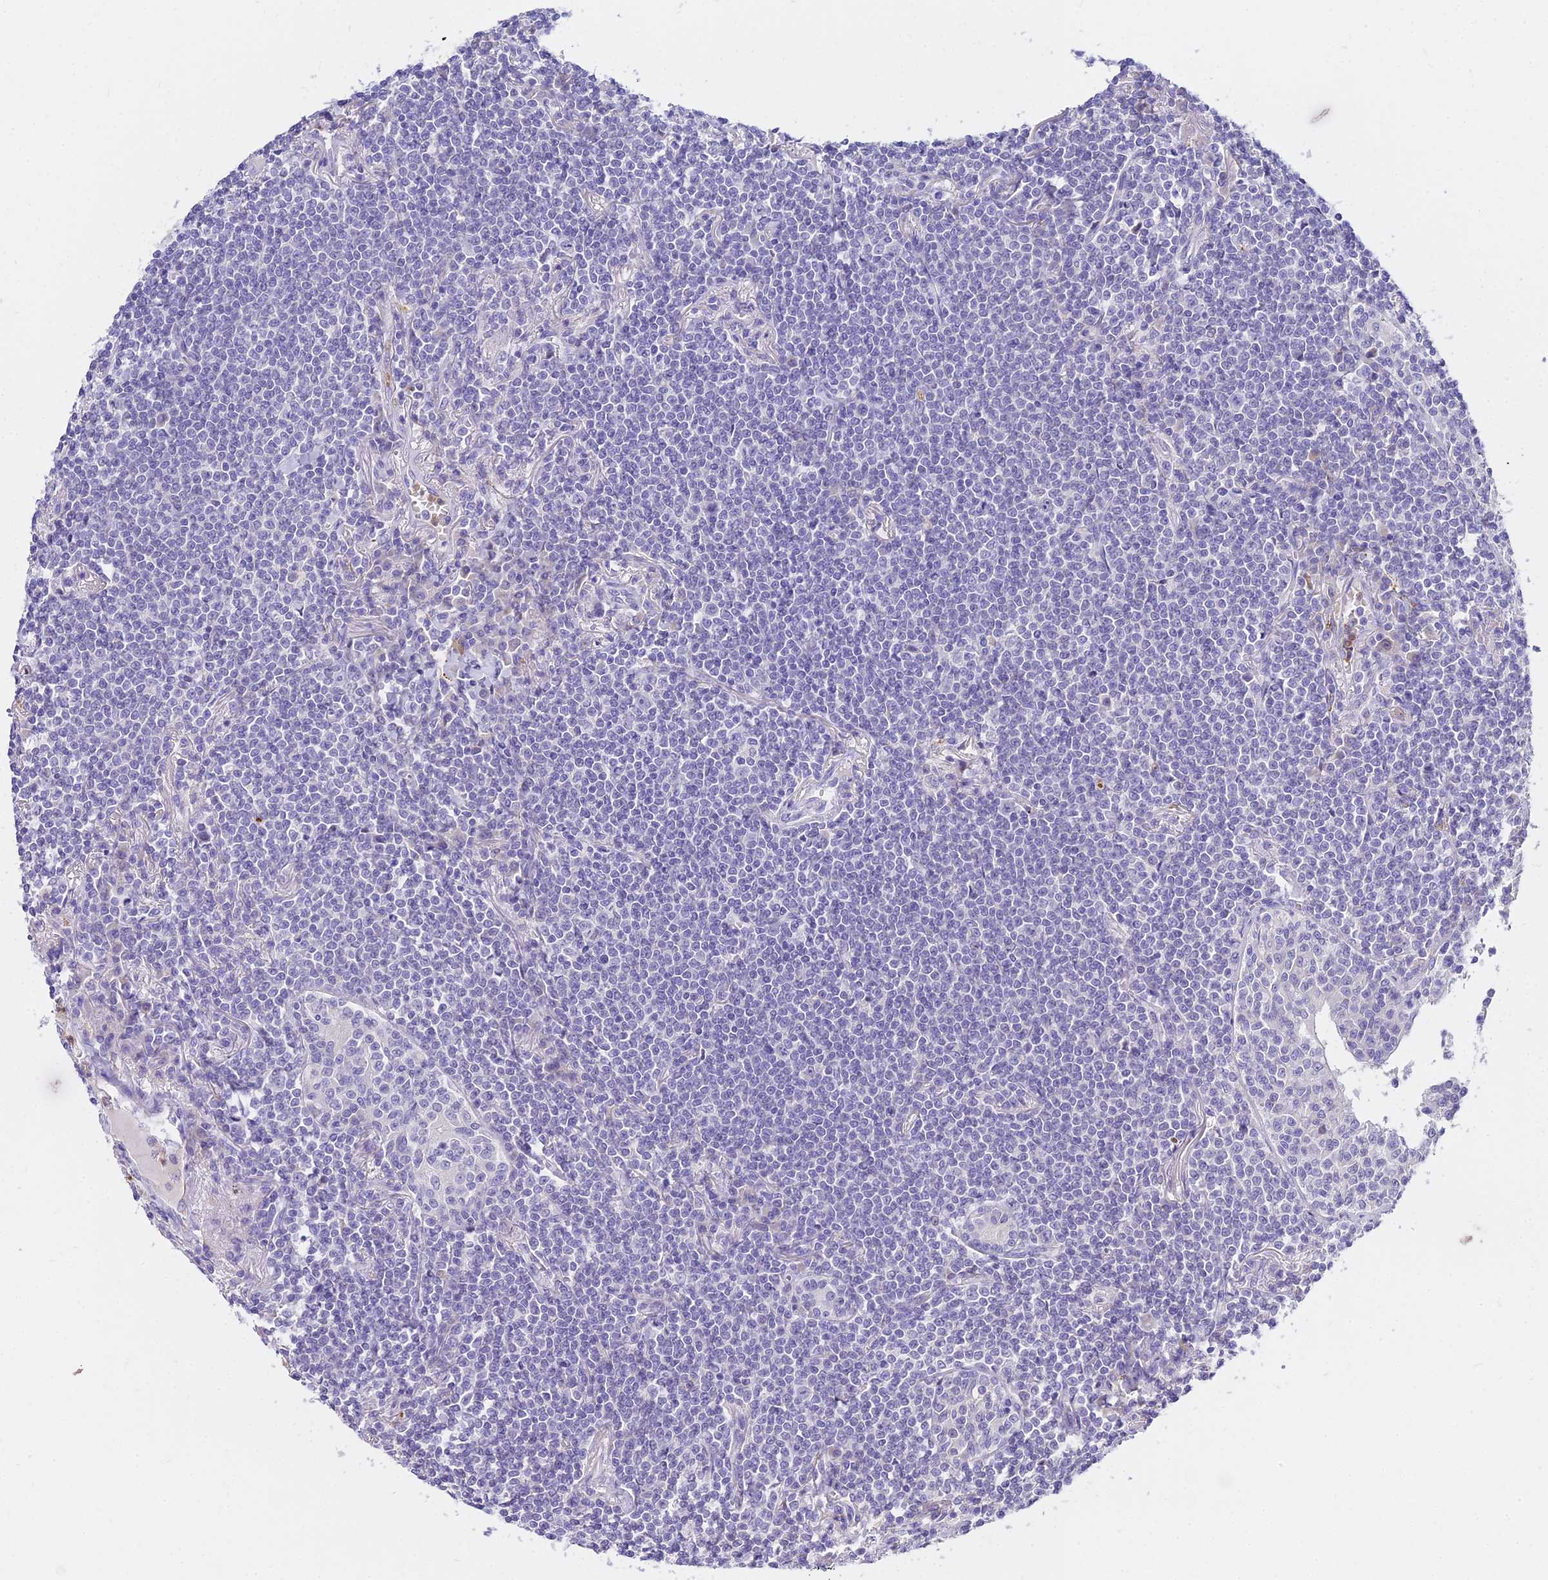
{"staining": {"intensity": "negative", "quantity": "none", "location": "none"}, "tissue": "lymphoma", "cell_type": "Tumor cells", "image_type": "cancer", "snomed": [{"axis": "morphology", "description": "Malignant lymphoma, non-Hodgkin's type, Low grade"}, {"axis": "topography", "description": "Lung"}], "caption": "Low-grade malignant lymphoma, non-Hodgkin's type stained for a protein using IHC shows no positivity tumor cells.", "gene": "VWC2L", "patient": {"sex": "female", "age": 71}}